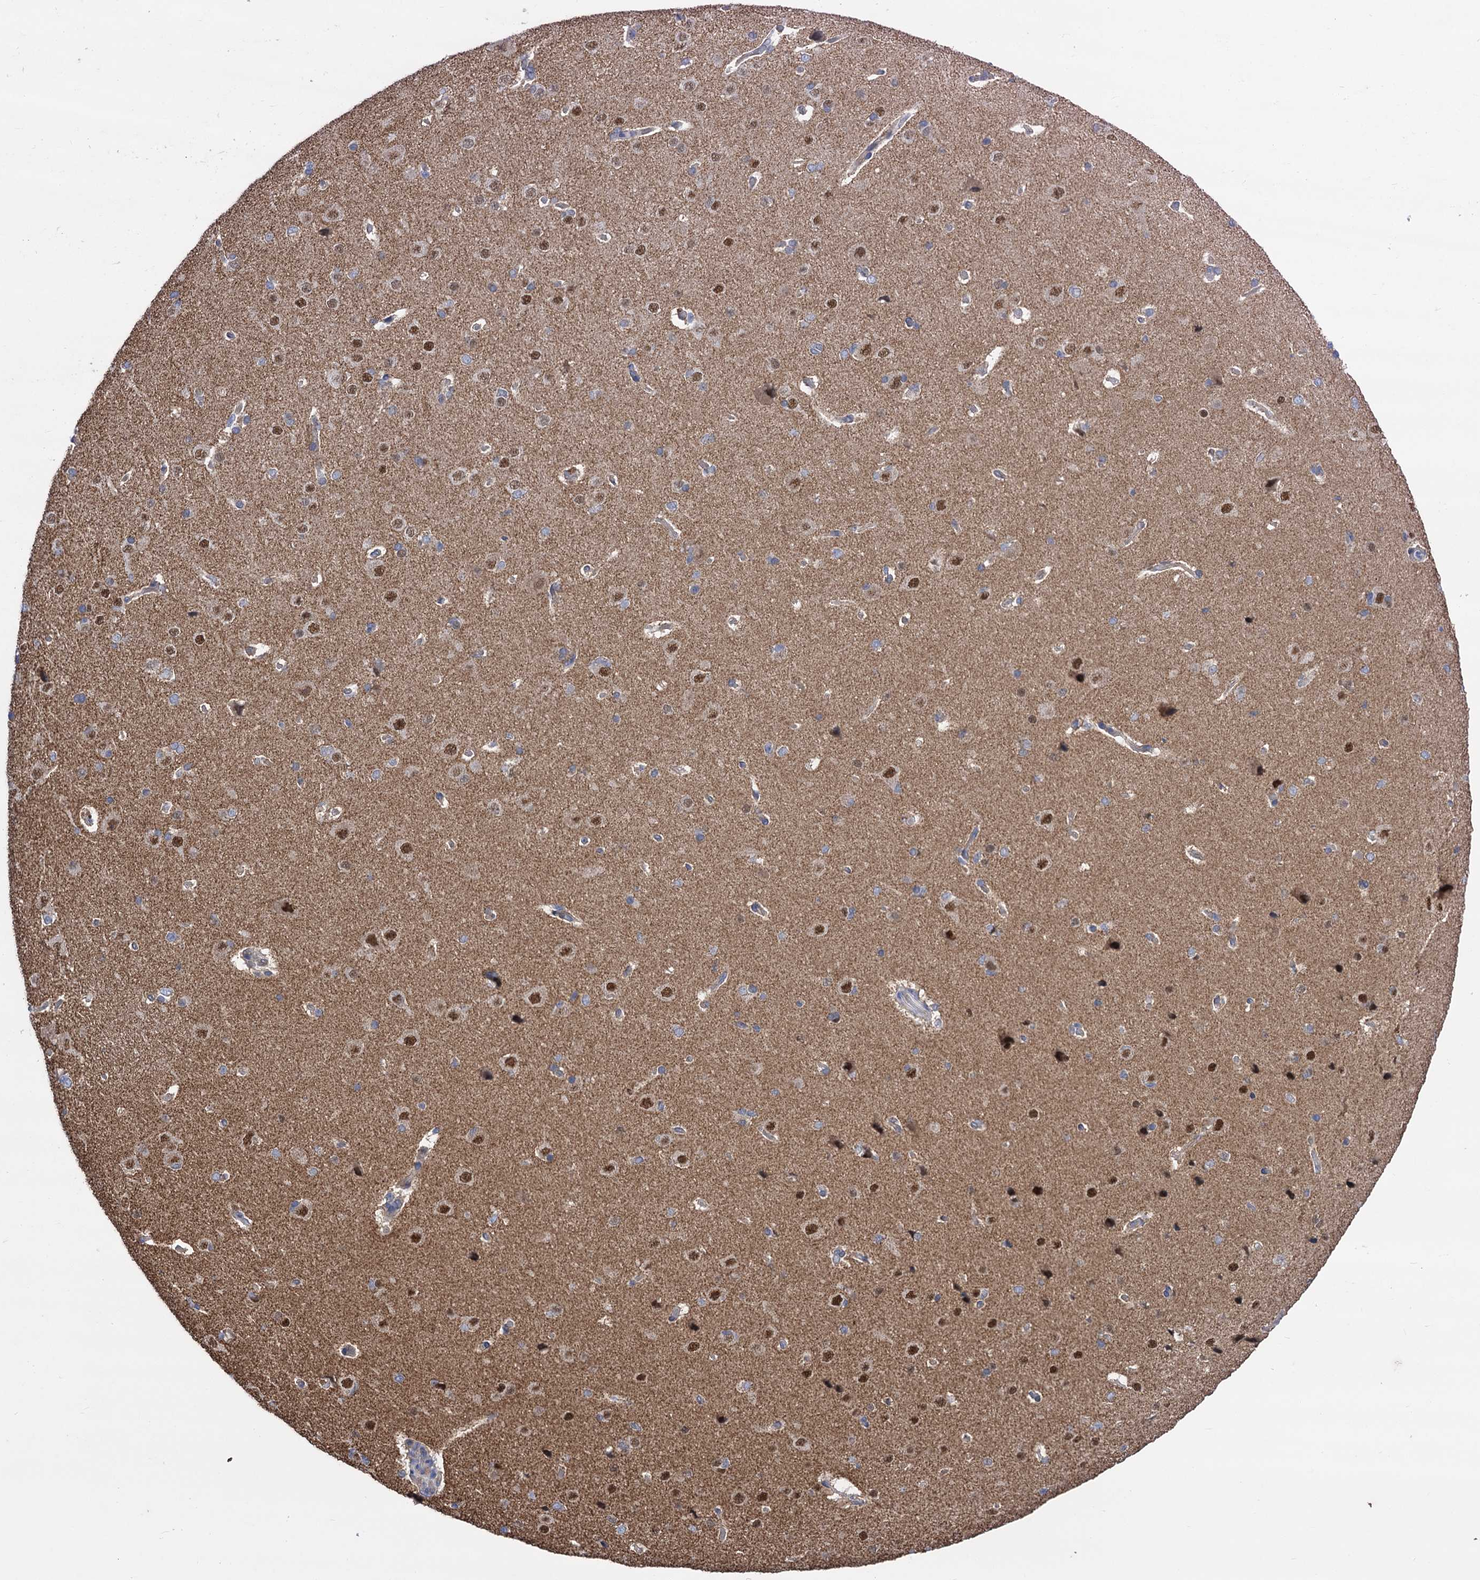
{"staining": {"intensity": "negative", "quantity": "none", "location": "none"}, "tissue": "cerebral cortex", "cell_type": "Endothelial cells", "image_type": "normal", "snomed": [{"axis": "morphology", "description": "Normal tissue, NOS"}, {"axis": "topography", "description": "Cerebral cortex"}], "caption": "Immunohistochemistry micrograph of normal cerebral cortex stained for a protein (brown), which shows no expression in endothelial cells.", "gene": "ZNRD2", "patient": {"sex": "male", "age": 62}}